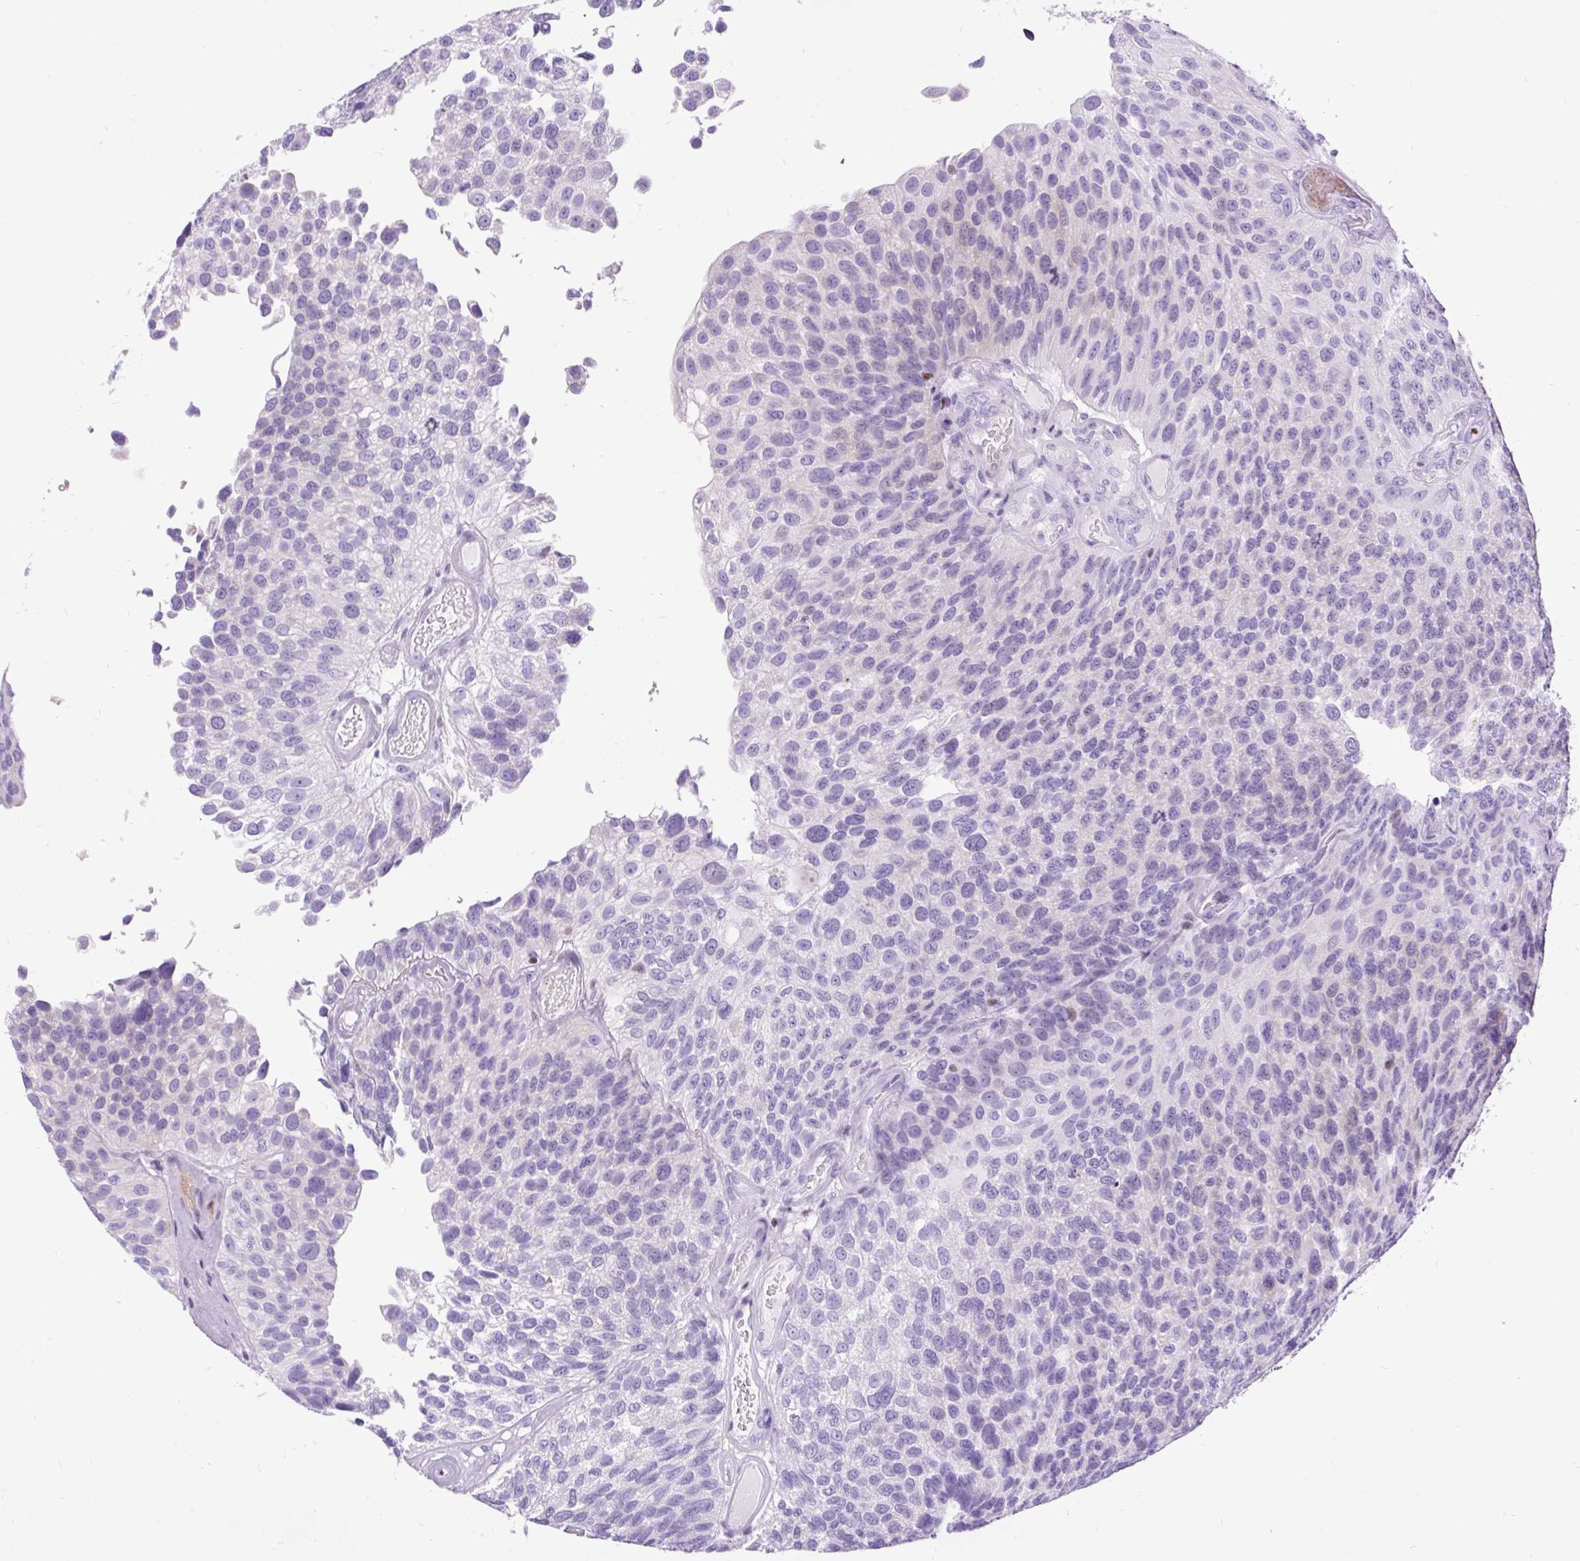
{"staining": {"intensity": "negative", "quantity": "none", "location": "none"}, "tissue": "urothelial cancer", "cell_type": "Tumor cells", "image_type": "cancer", "snomed": [{"axis": "morphology", "description": "Urothelial carcinoma, NOS"}, {"axis": "topography", "description": "Urinary bladder"}], "caption": "The photomicrograph exhibits no staining of tumor cells in urothelial cancer.", "gene": "SPC24", "patient": {"sex": "male", "age": 87}}